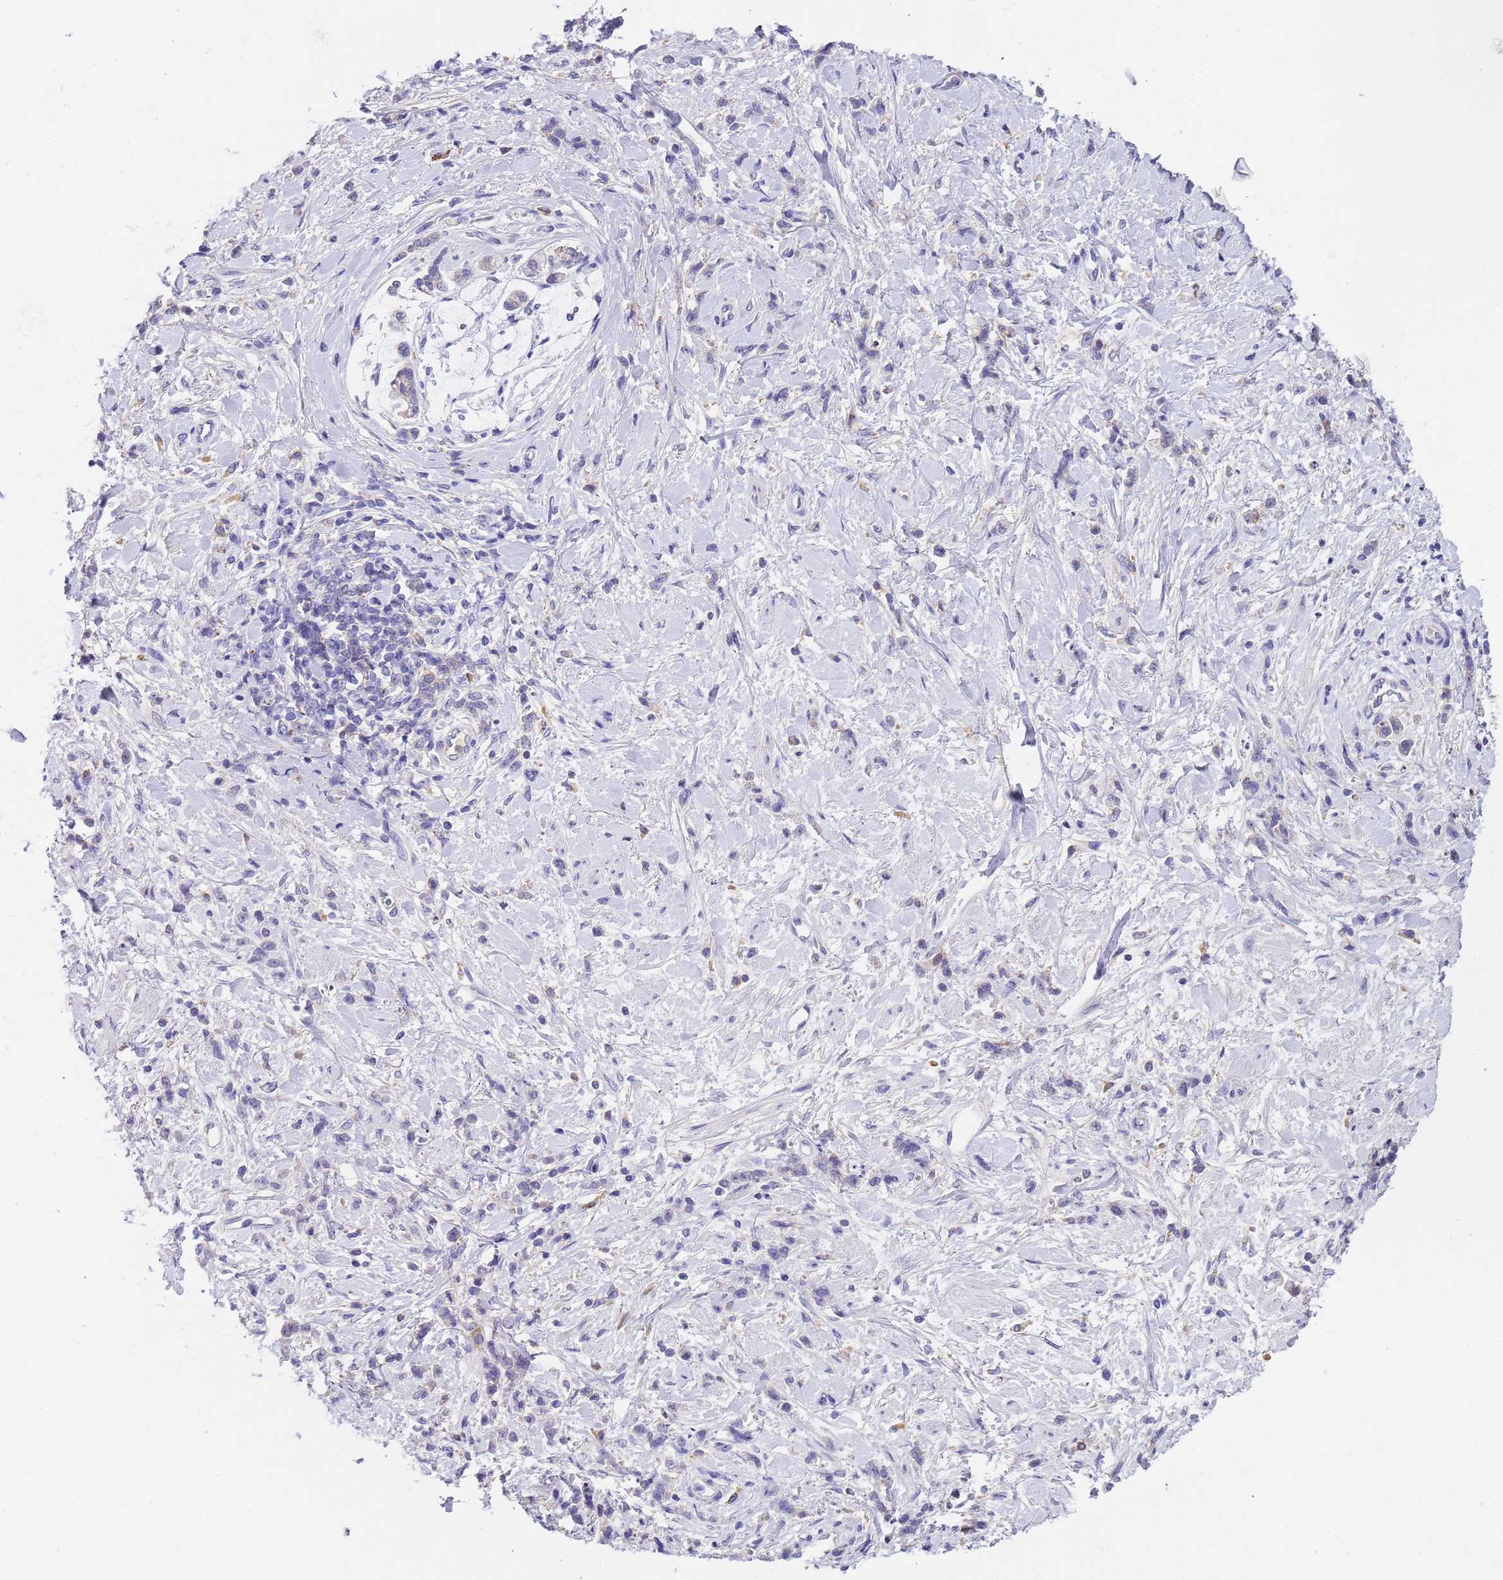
{"staining": {"intensity": "negative", "quantity": "none", "location": "none"}, "tissue": "stomach cancer", "cell_type": "Tumor cells", "image_type": "cancer", "snomed": [{"axis": "morphology", "description": "Adenocarcinoma, NOS"}, {"axis": "topography", "description": "Stomach"}], "caption": "Immunohistochemistry photomicrograph of neoplastic tissue: human adenocarcinoma (stomach) stained with DAB (3,3'-diaminobenzidine) shows no significant protein expression in tumor cells.", "gene": "SLC24A3", "patient": {"sex": "female", "age": 60}}